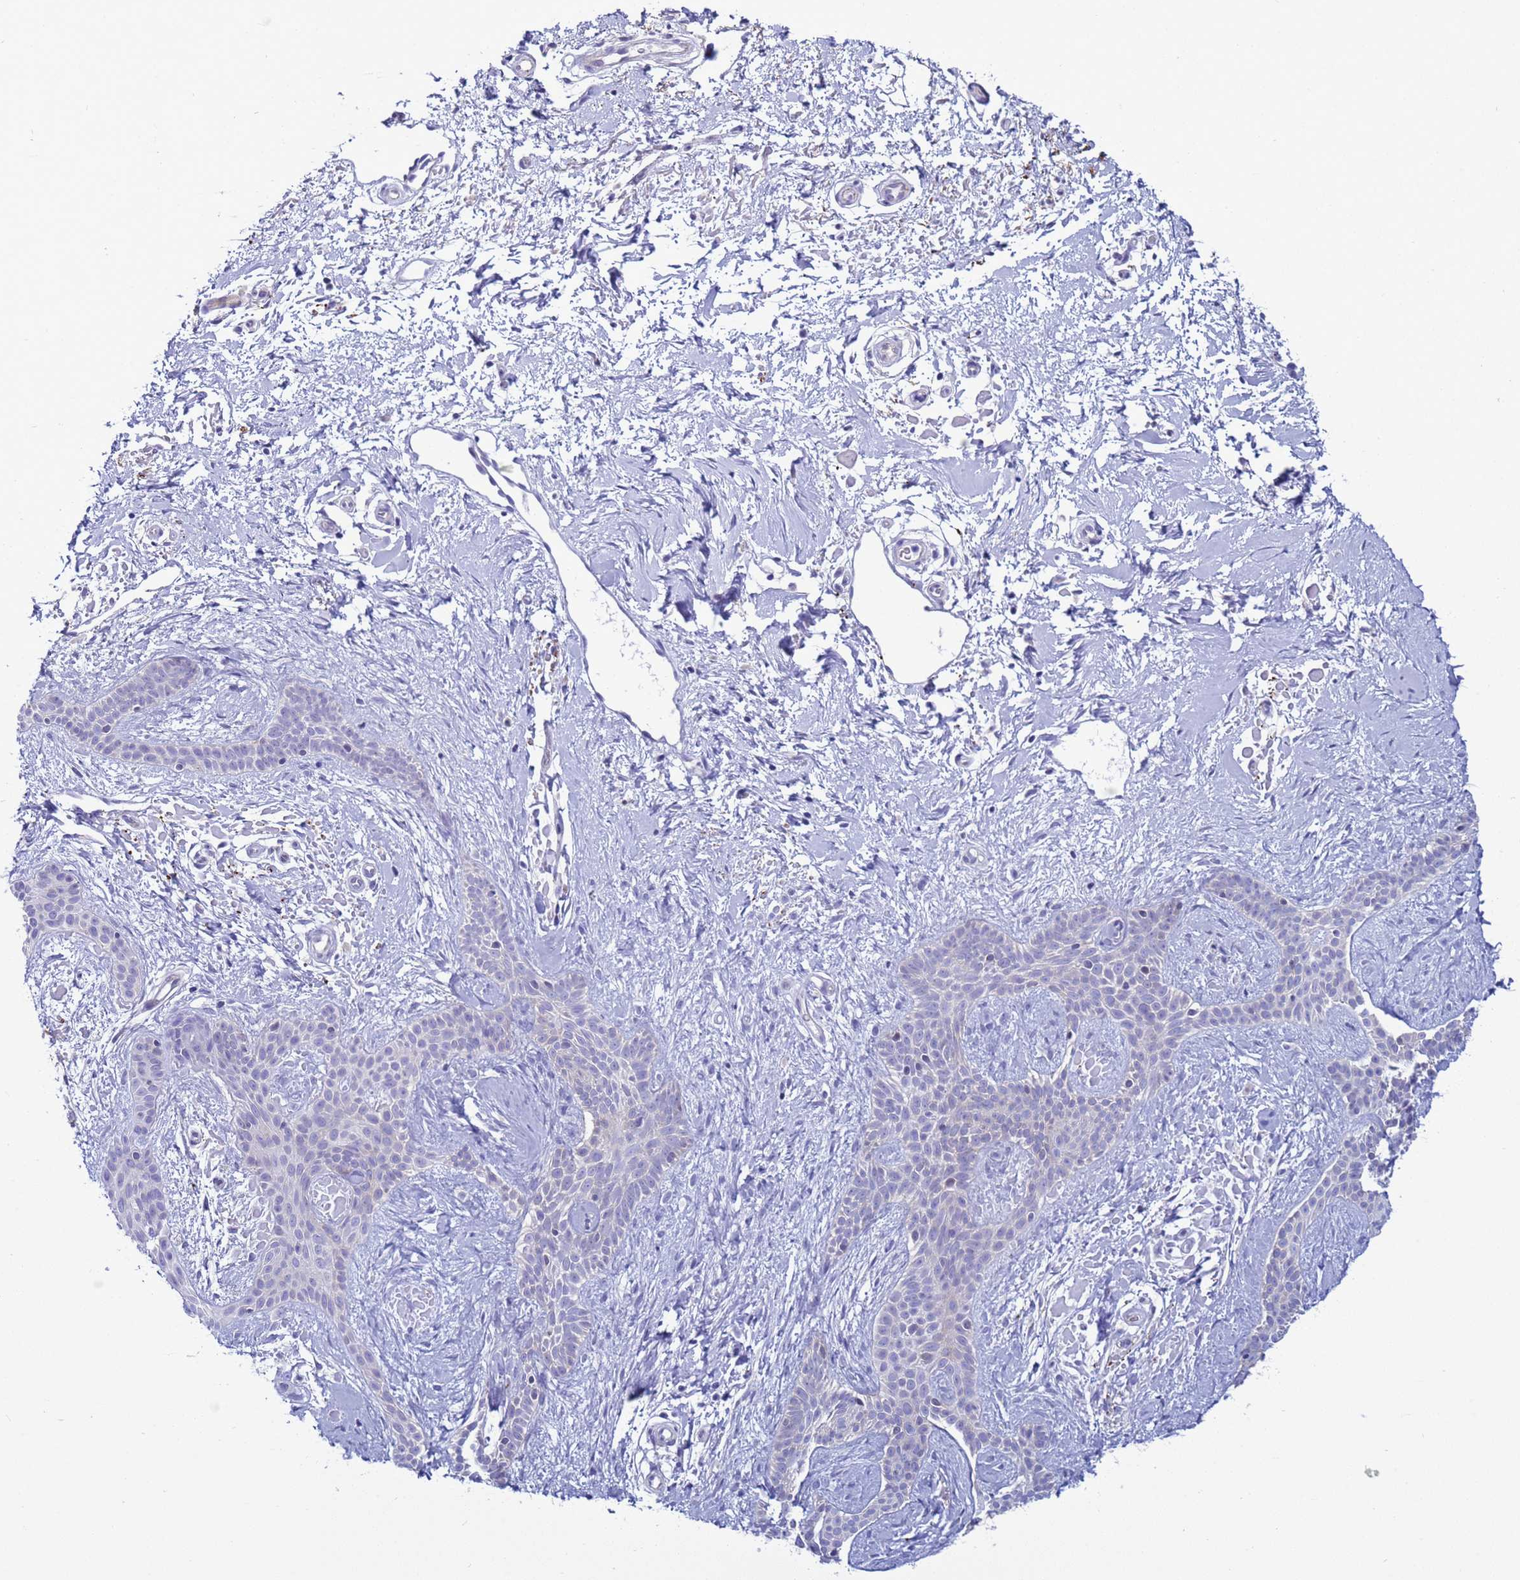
{"staining": {"intensity": "negative", "quantity": "none", "location": "none"}, "tissue": "skin cancer", "cell_type": "Tumor cells", "image_type": "cancer", "snomed": [{"axis": "morphology", "description": "Basal cell carcinoma"}, {"axis": "topography", "description": "Skin"}], "caption": "Tumor cells show no significant staining in skin basal cell carcinoma. (DAB immunohistochemistry (IHC) with hematoxylin counter stain).", "gene": "ABHD17B", "patient": {"sex": "male", "age": 78}}